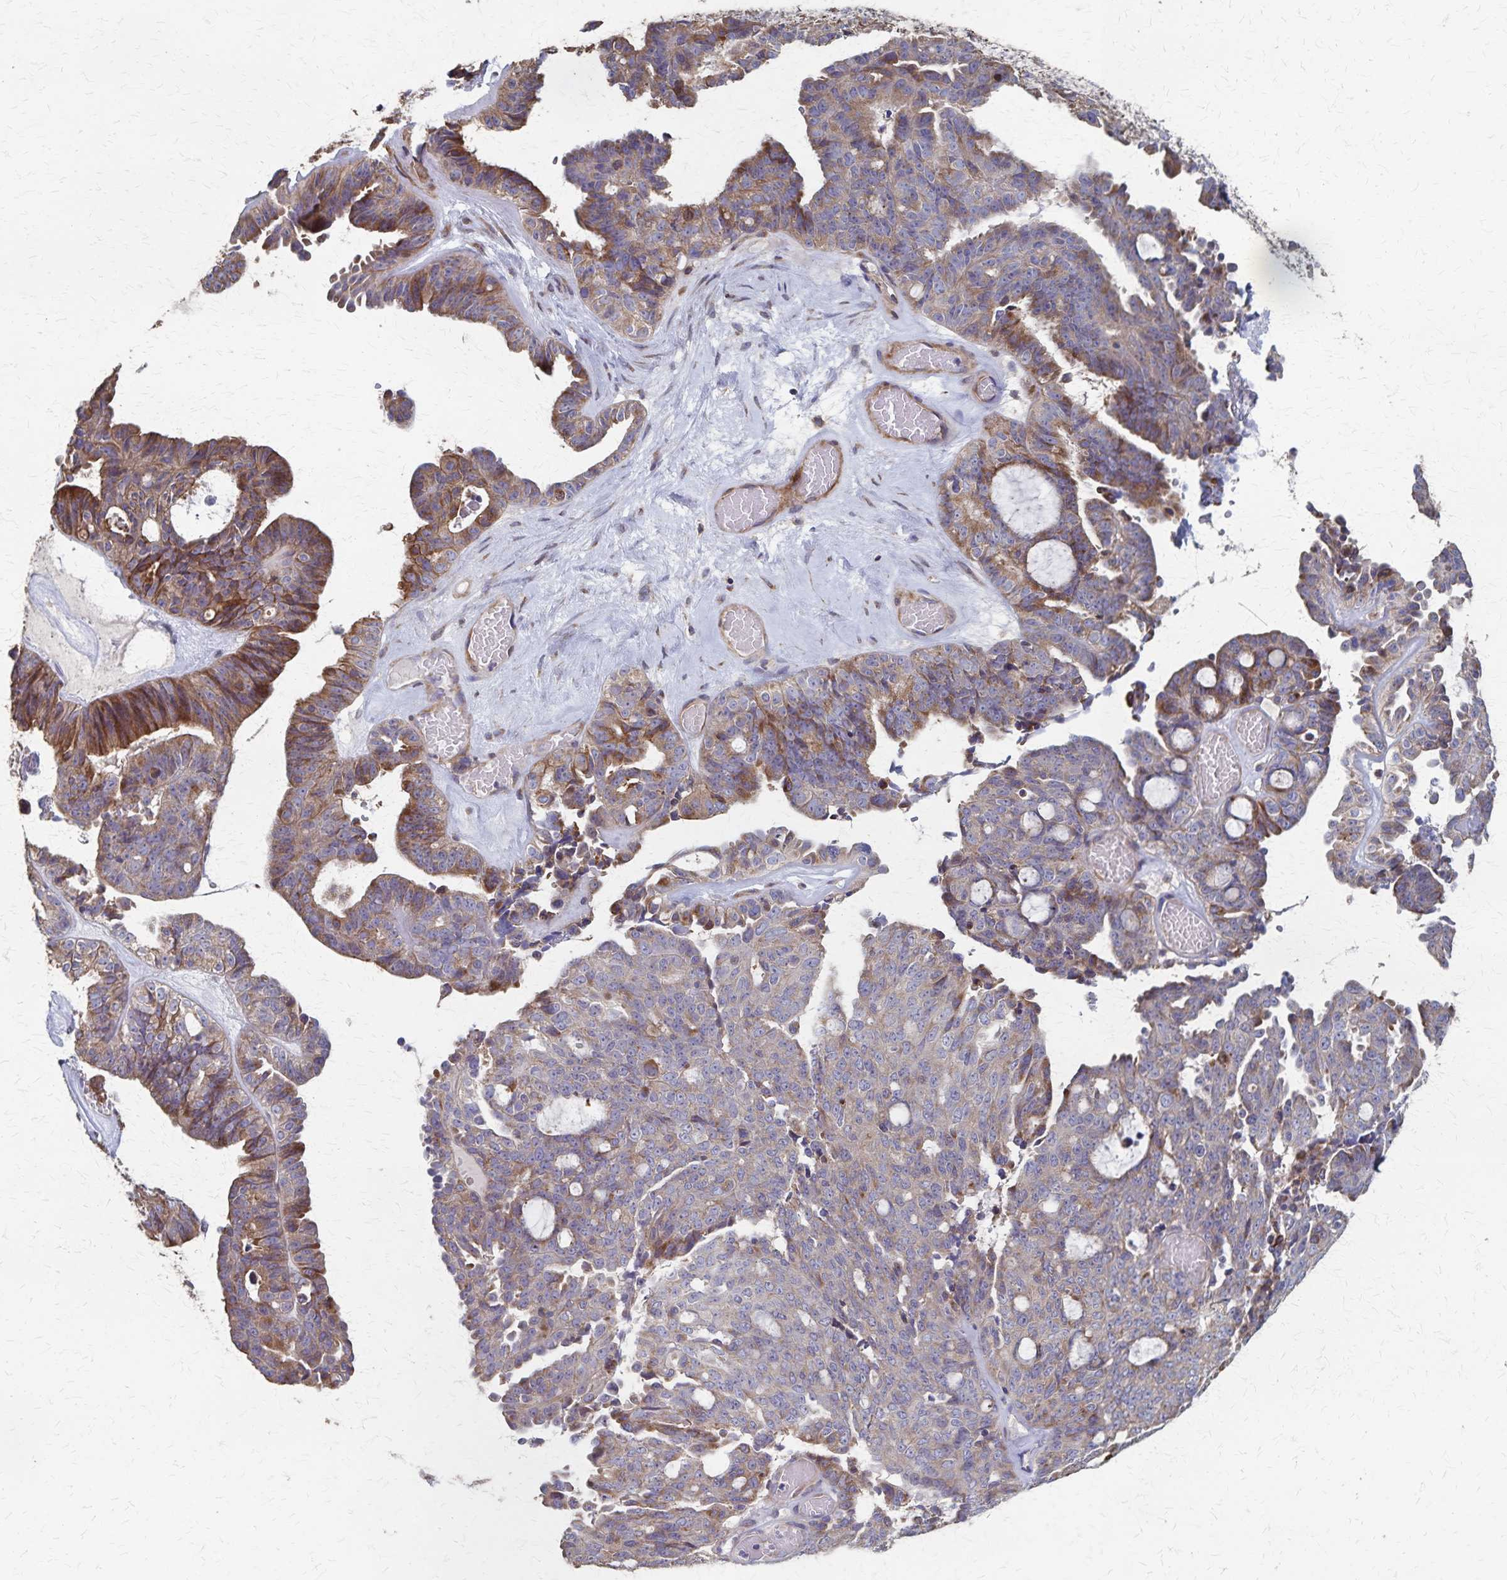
{"staining": {"intensity": "moderate", "quantity": "25%-75%", "location": "cytoplasmic/membranous"}, "tissue": "ovarian cancer", "cell_type": "Tumor cells", "image_type": "cancer", "snomed": [{"axis": "morphology", "description": "Cystadenocarcinoma, serous, NOS"}, {"axis": "topography", "description": "Ovary"}], "caption": "Human serous cystadenocarcinoma (ovarian) stained for a protein (brown) shows moderate cytoplasmic/membranous positive positivity in about 25%-75% of tumor cells.", "gene": "PGAP2", "patient": {"sex": "female", "age": 71}}